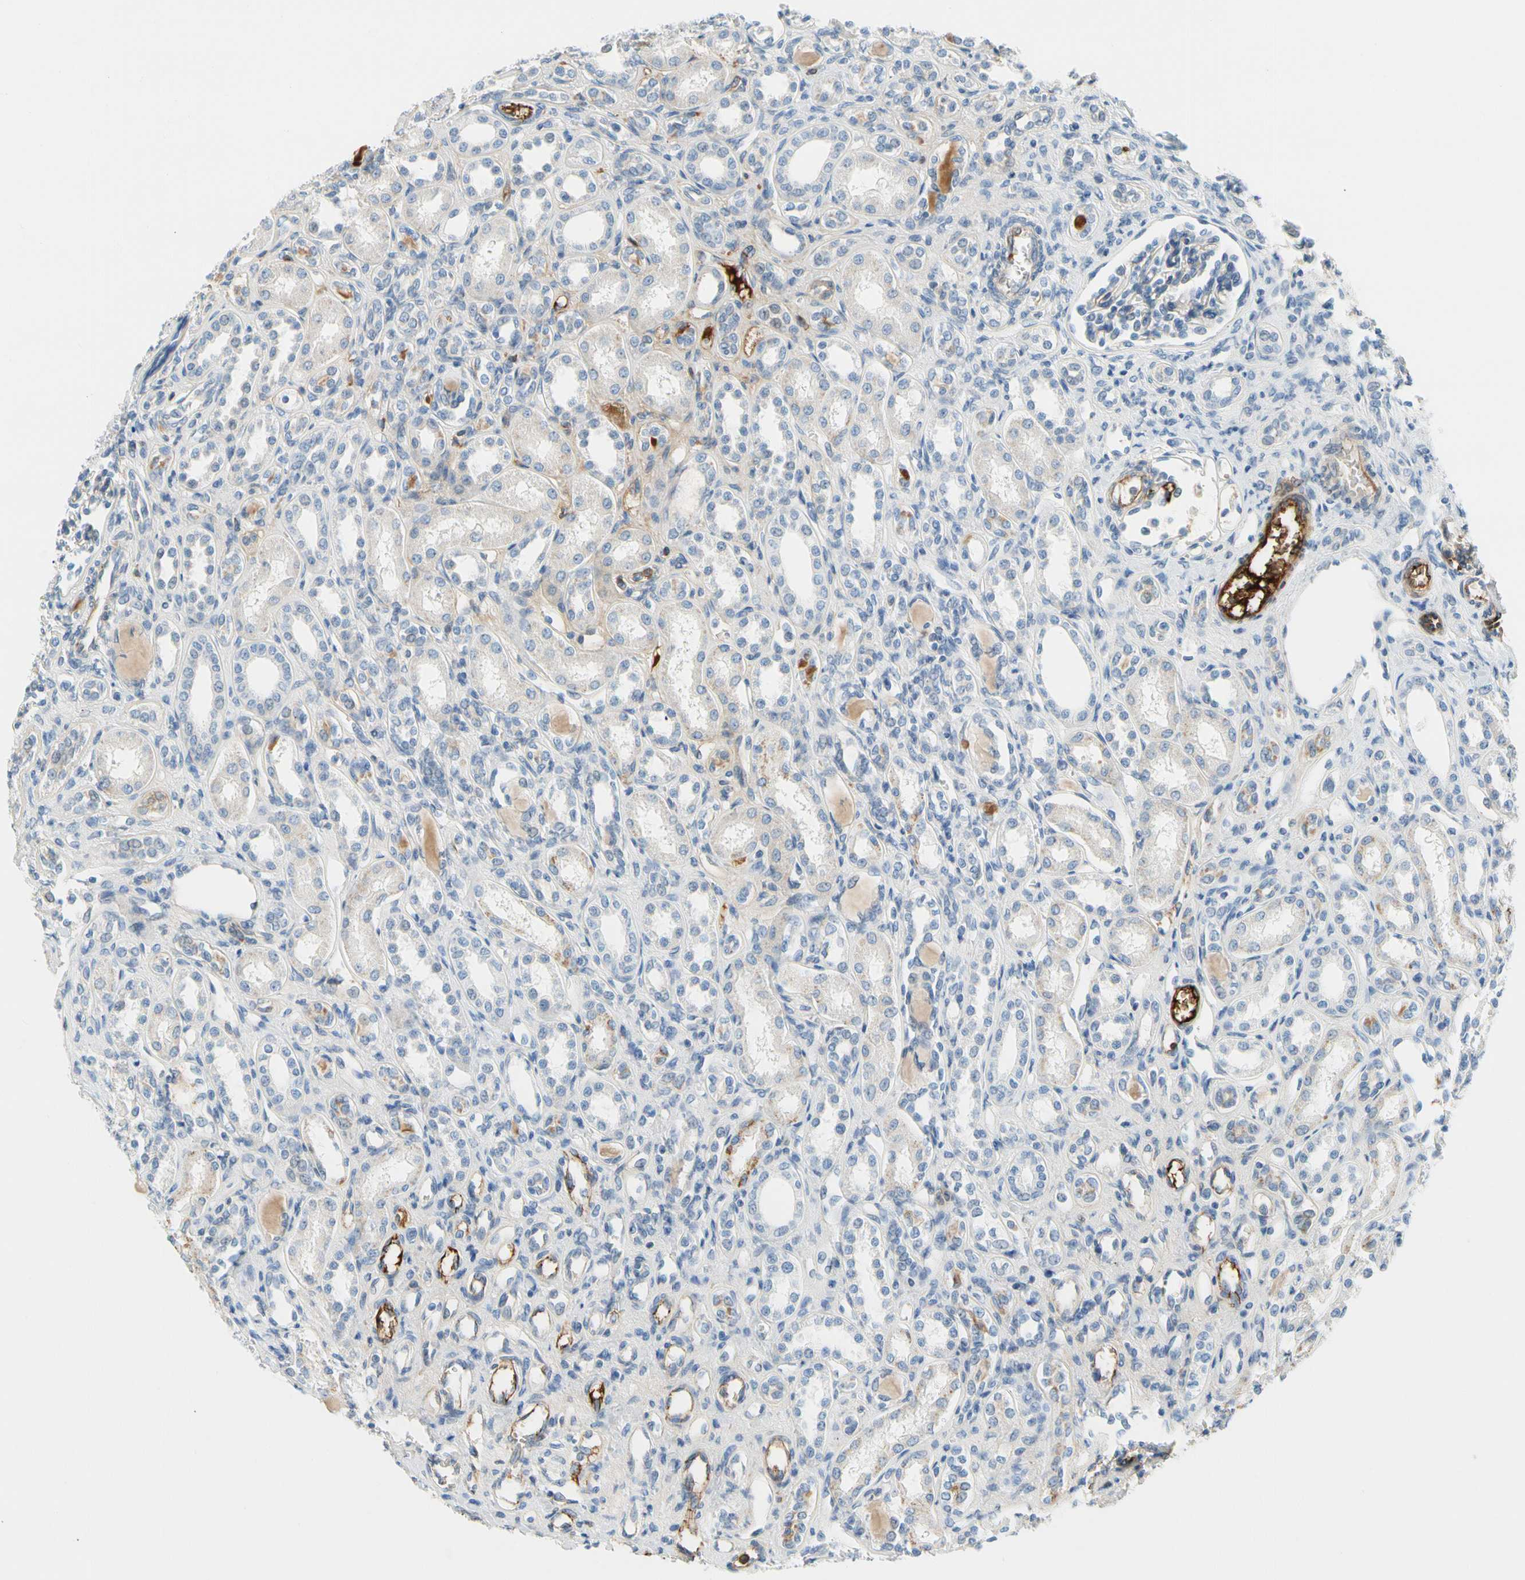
{"staining": {"intensity": "negative", "quantity": "none", "location": "none"}, "tissue": "kidney", "cell_type": "Cells in glomeruli", "image_type": "normal", "snomed": [{"axis": "morphology", "description": "Normal tissue, NOS"}, {"axis": "topography", "description": "Kidney"}], "caption": "Image shows no significant protein staining in cells in glomeruli of normal kidney. (DAB (3,3'-diaminobenzidine) IHC, high magnification).", "gene": "CNDP1", "patient": {"sex": "male", "age": 7}}